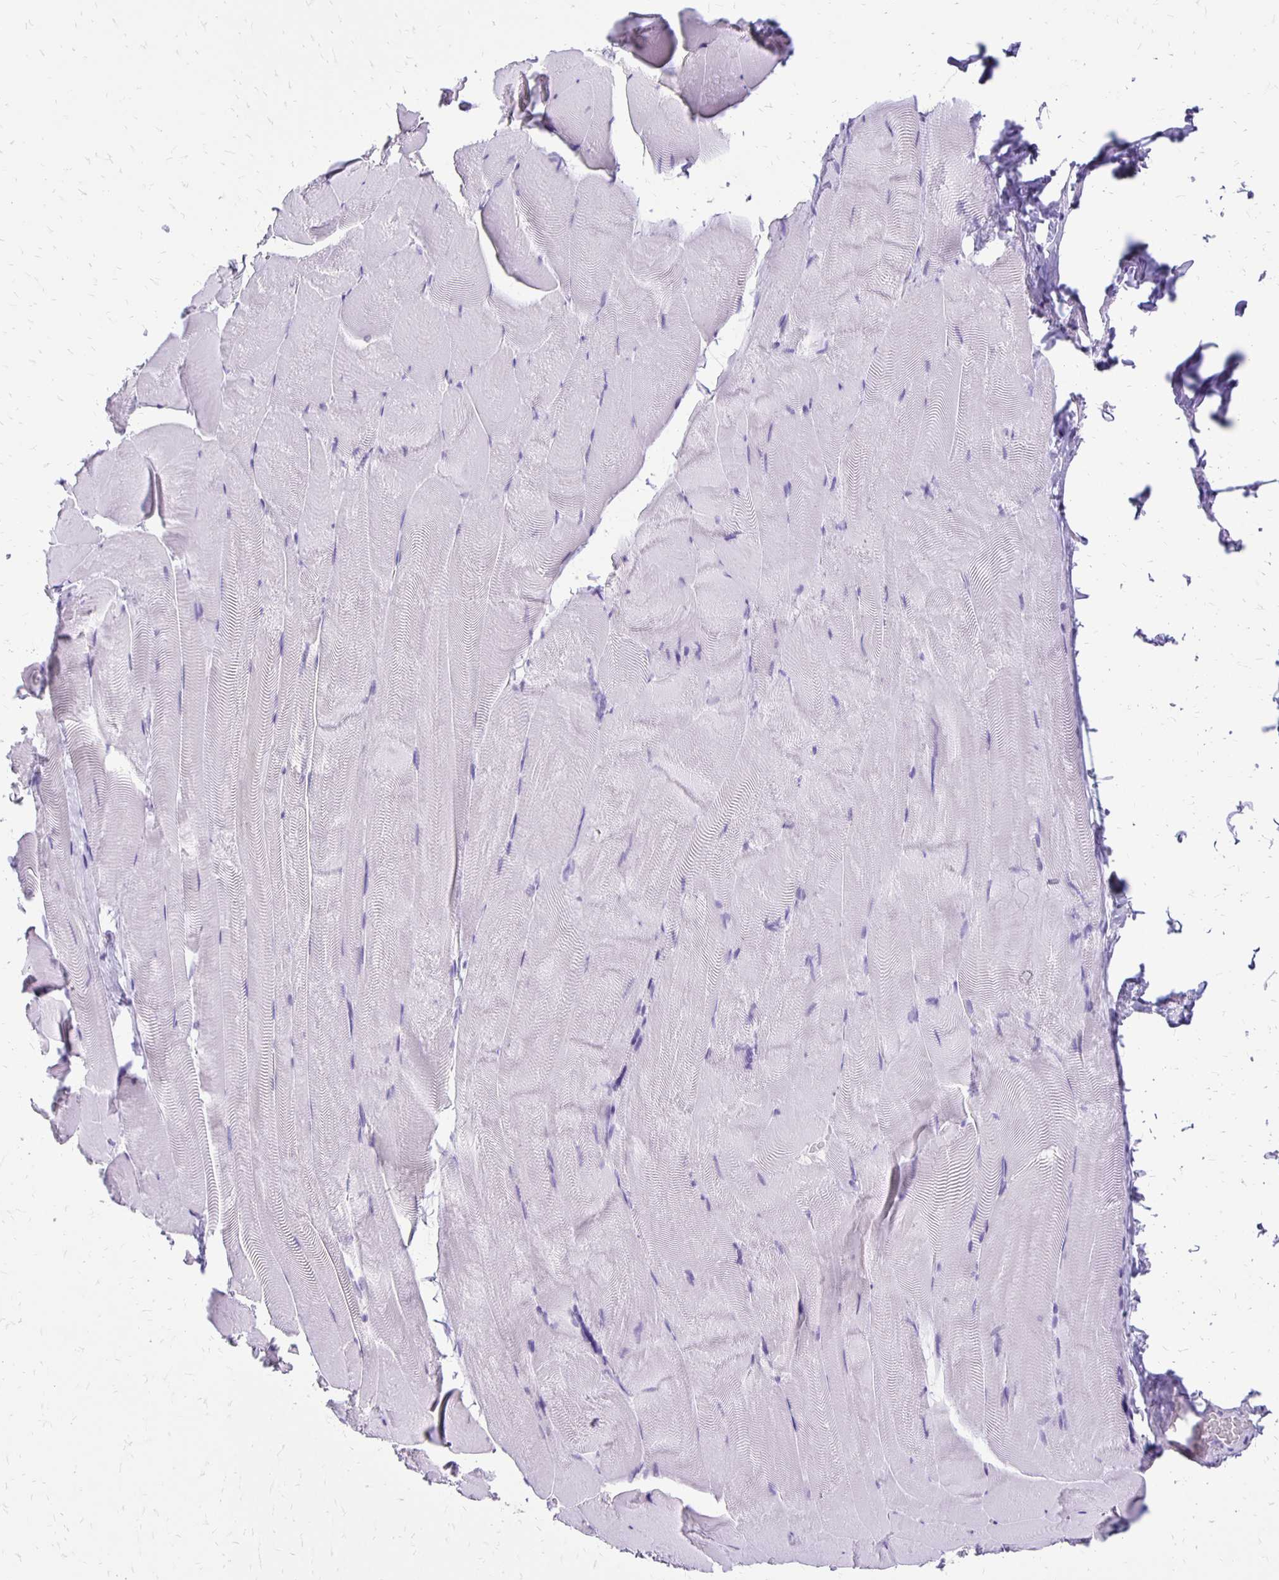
{"staining": {"intensity": "negative", "quantity": "none", "location": "none"}, "tissue": "skeletal muscle", "cell_type": "Myocytes", "image_type": "normal", "snomed": [{"axis": "morphology", "description": "Normal tissue, NOS"}, {"axis": "topography", "description": "Skeletal muscle"}], "caption": "There is no significant staining in myocytes of skeletal muscle. (DAB immunohistochemistry (IHC) with hematoxylin counter stain).", "gene": "ANKRD45", "patient": {"sex": "female", "age": 64}}